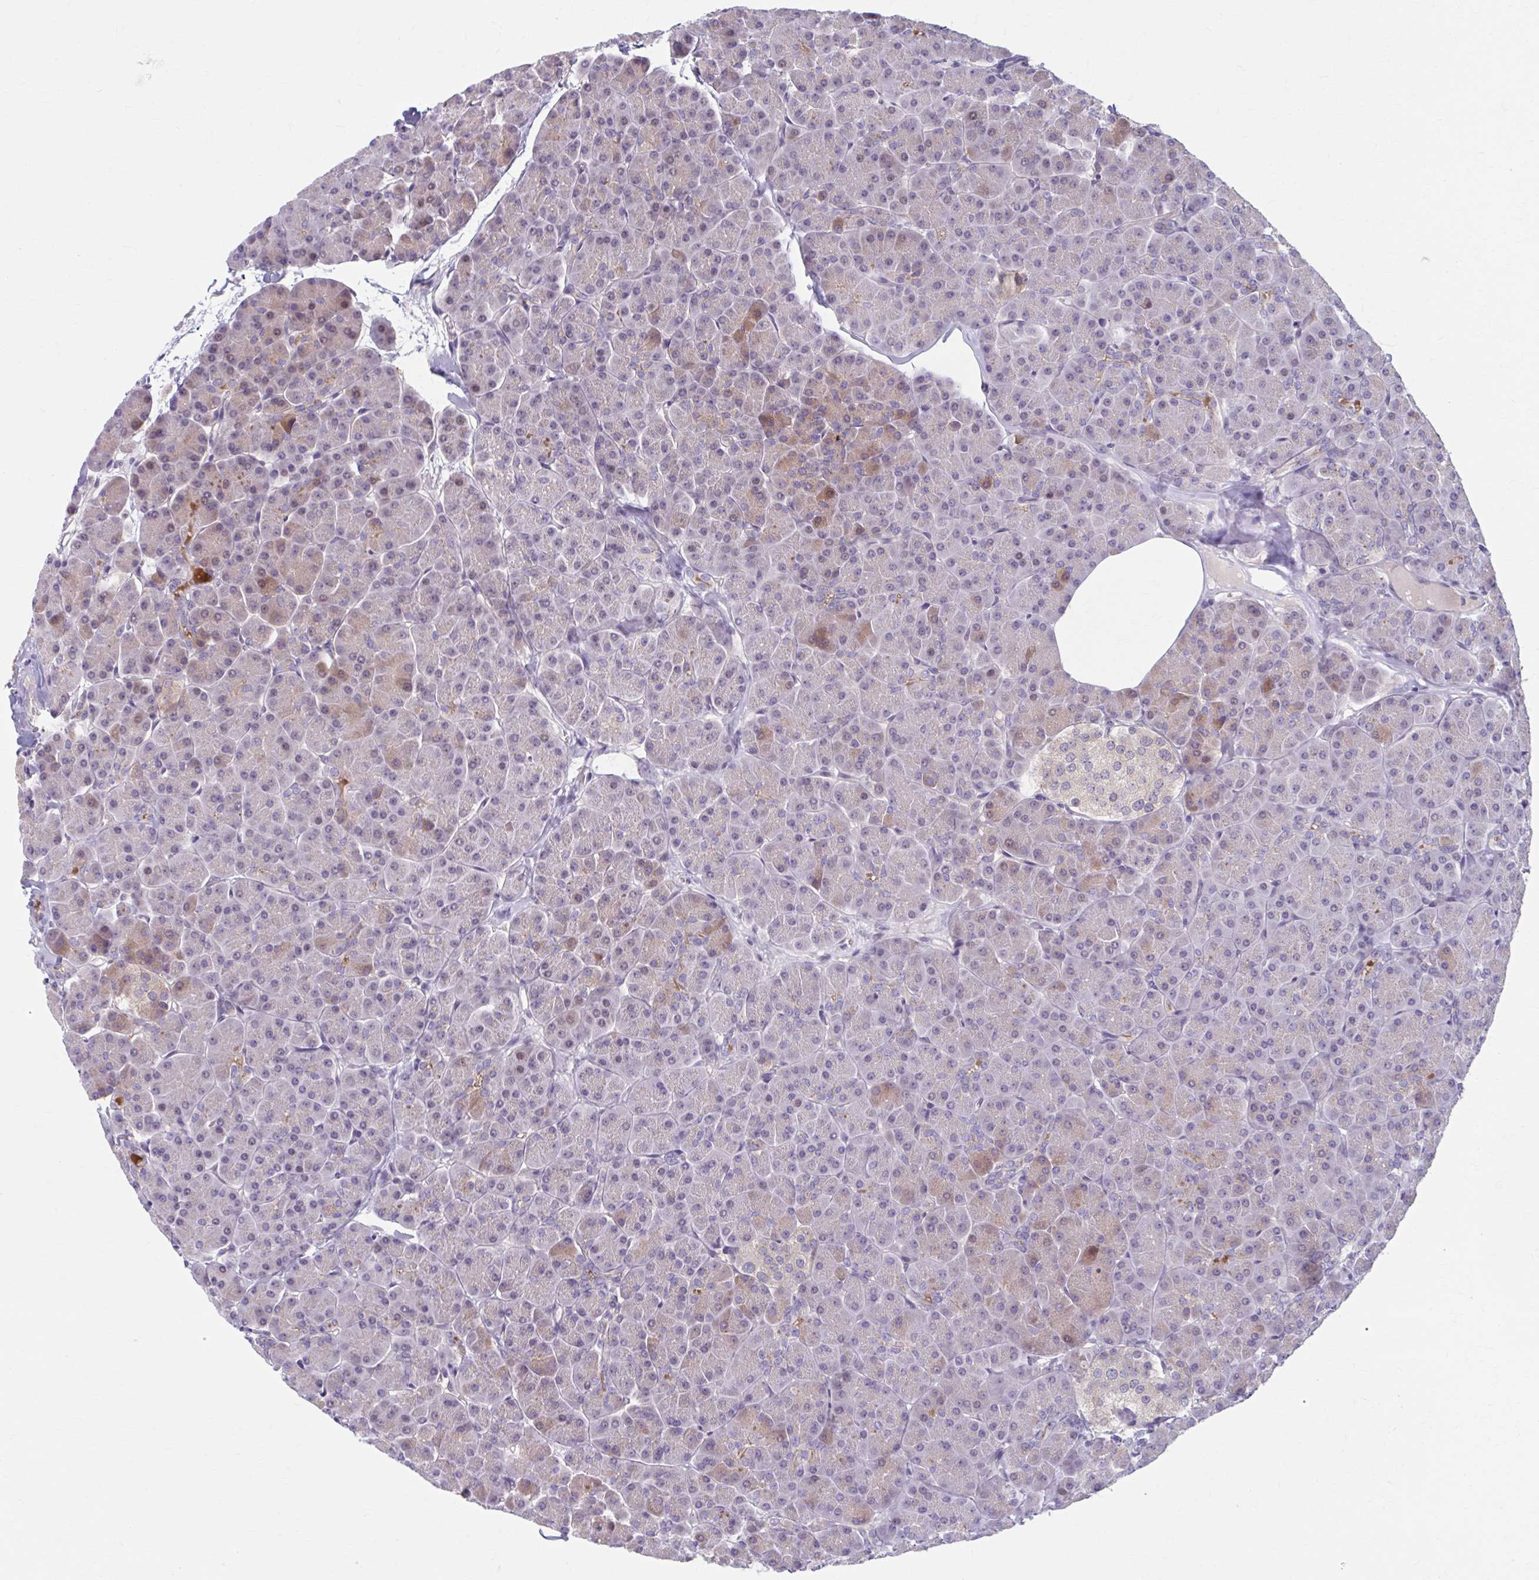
{"staining": {"intensity": "moderate", "quantity": "<25%", "location": "cytoplasmic/membranous"}, "tissue": "pancreas", "cell_type": "Exocrine glandular cells", "image_type": "normal", "snomed": [{"axis": "morphology", "description": "Normal tissue, NOS"}, {"axis": "topography", "description": "Pancreas"}, {"axis": "topography", "description": "Peripheral nerve tissue"}], "caption": "Immunohistochemistry histopathology image of unremarkable pancreas stained for a protein (brown), which exhibits low levels of moderate cytoplasmic/membranous staining in about <25% of exocrine glandular cells.", "gene": "CHST3", "patient": {"sex": "male", "age": 54}}